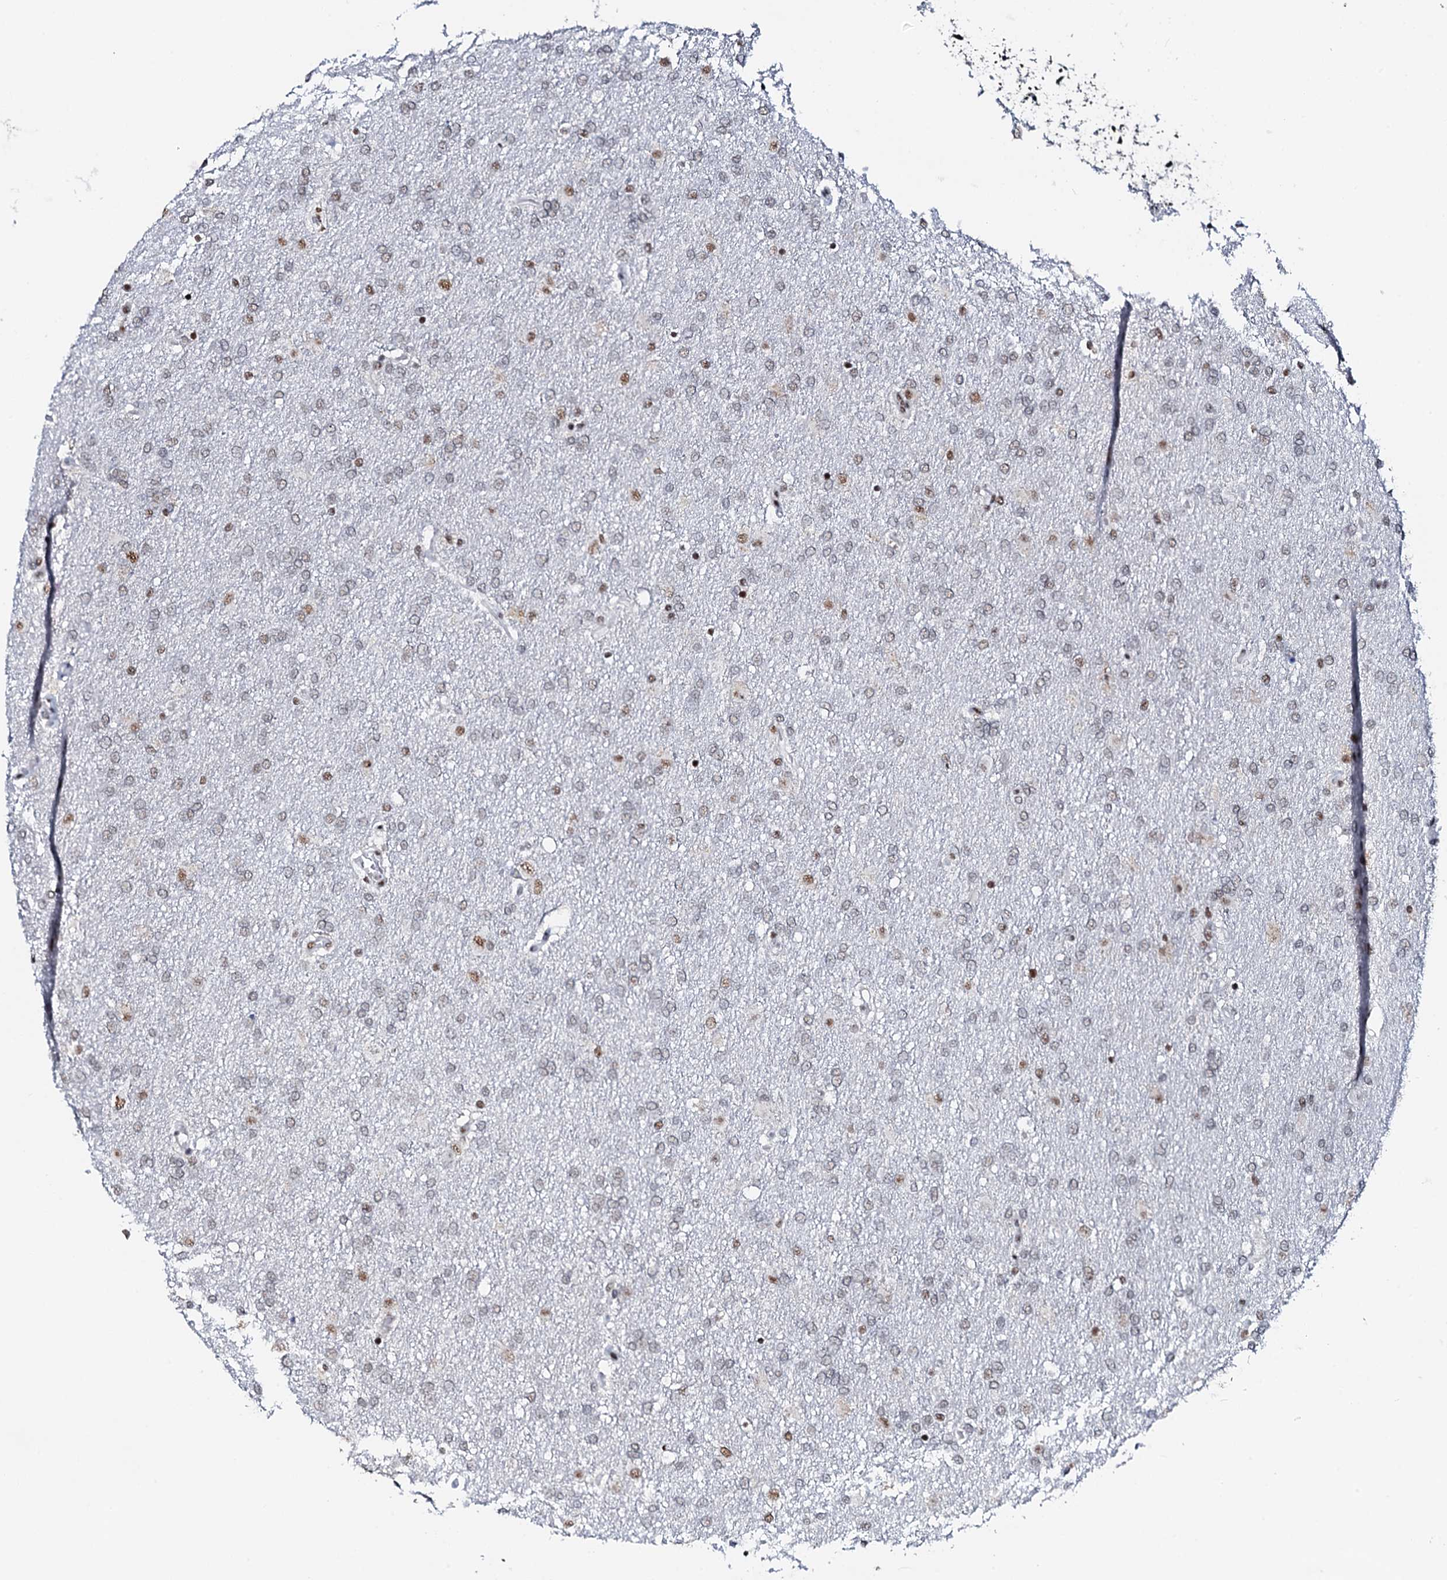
{"staining": {"intensity": "moderate", "quantity": "<25%", "location": "nuclear"}, "tissue": "glioma", "cell_type": "Tumor cells", "image_type": "cancer", "snomed": [{"axis": "morphology", "description": "Glioma, malignant, High grade"}, {"axis": "topography", "description": "Brain"}], "caption": "DAB immunohistochemical staining of human glioma reveals moderate nuclear protein expression in approximately <25% of tumor cells. (DAB (3,3'-diaminobenzidine) = brown stain, brightfield microscopy at high magnification).", "gene": "NKAPD1", "patient": {"sex": "male", "age": 72}}